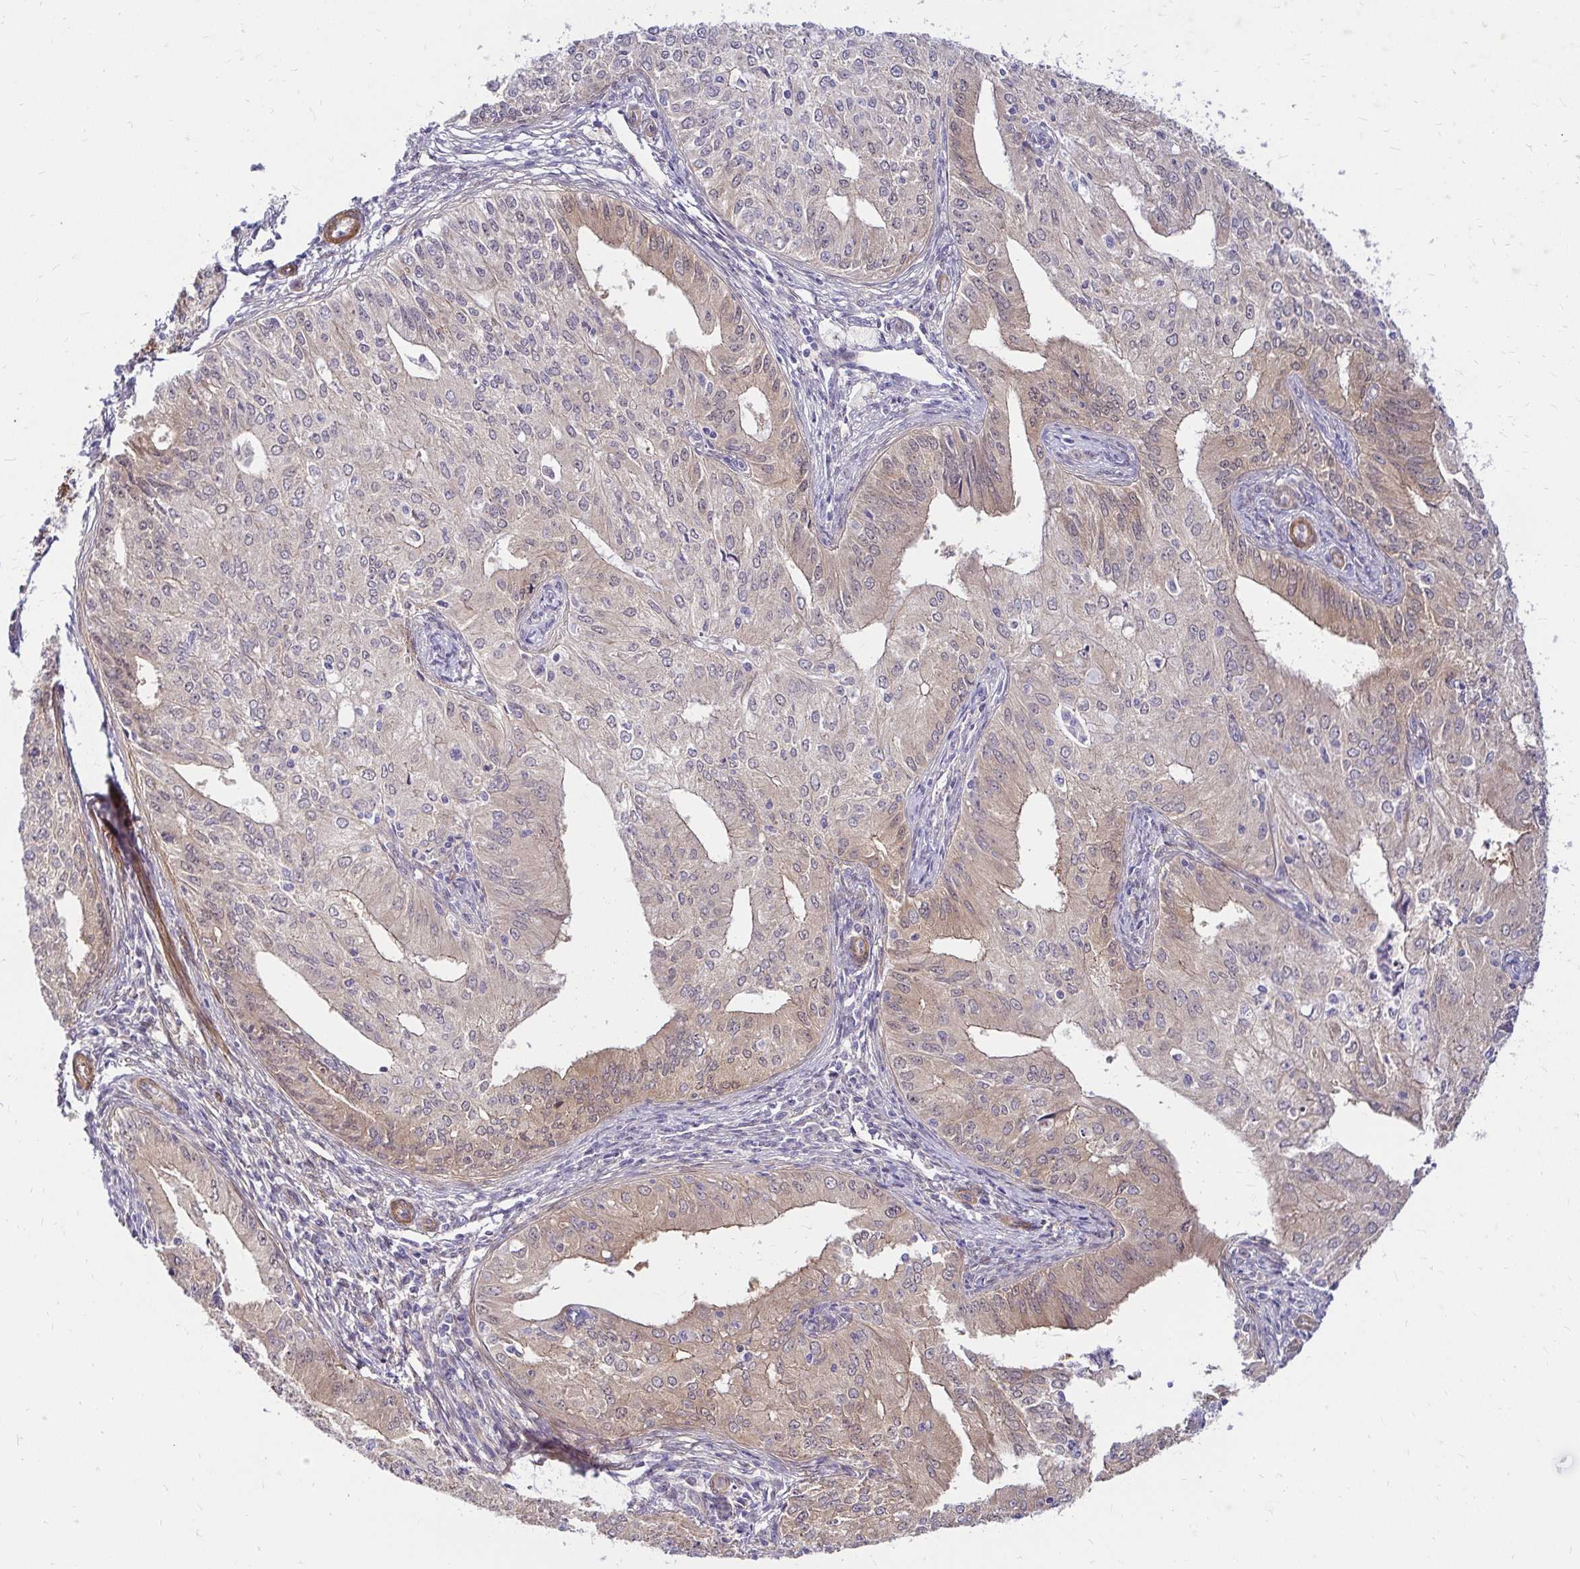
{"staining": {"intensity": "weak", "quantity": "25%-75%", "location": "cytoplasmic/membranous"}, "tissue": "endometrial cancer", "cell_type": "Tumor cells", "image_type": "cancer", "snomed": [{"axis": "morphology", "description": "Adenocarcinoma, NOS"}, {"axis": "topography", "description": "Endometrium"}], "caption": "DAB immunohistochemical staining of human endometrial cancer reveals weak cytoplasmic/membranous protein positivity in approximately 25%-75% of tumor cells.", "gene": "YAP1", "patient": {"sex": "female", "age": 50}}